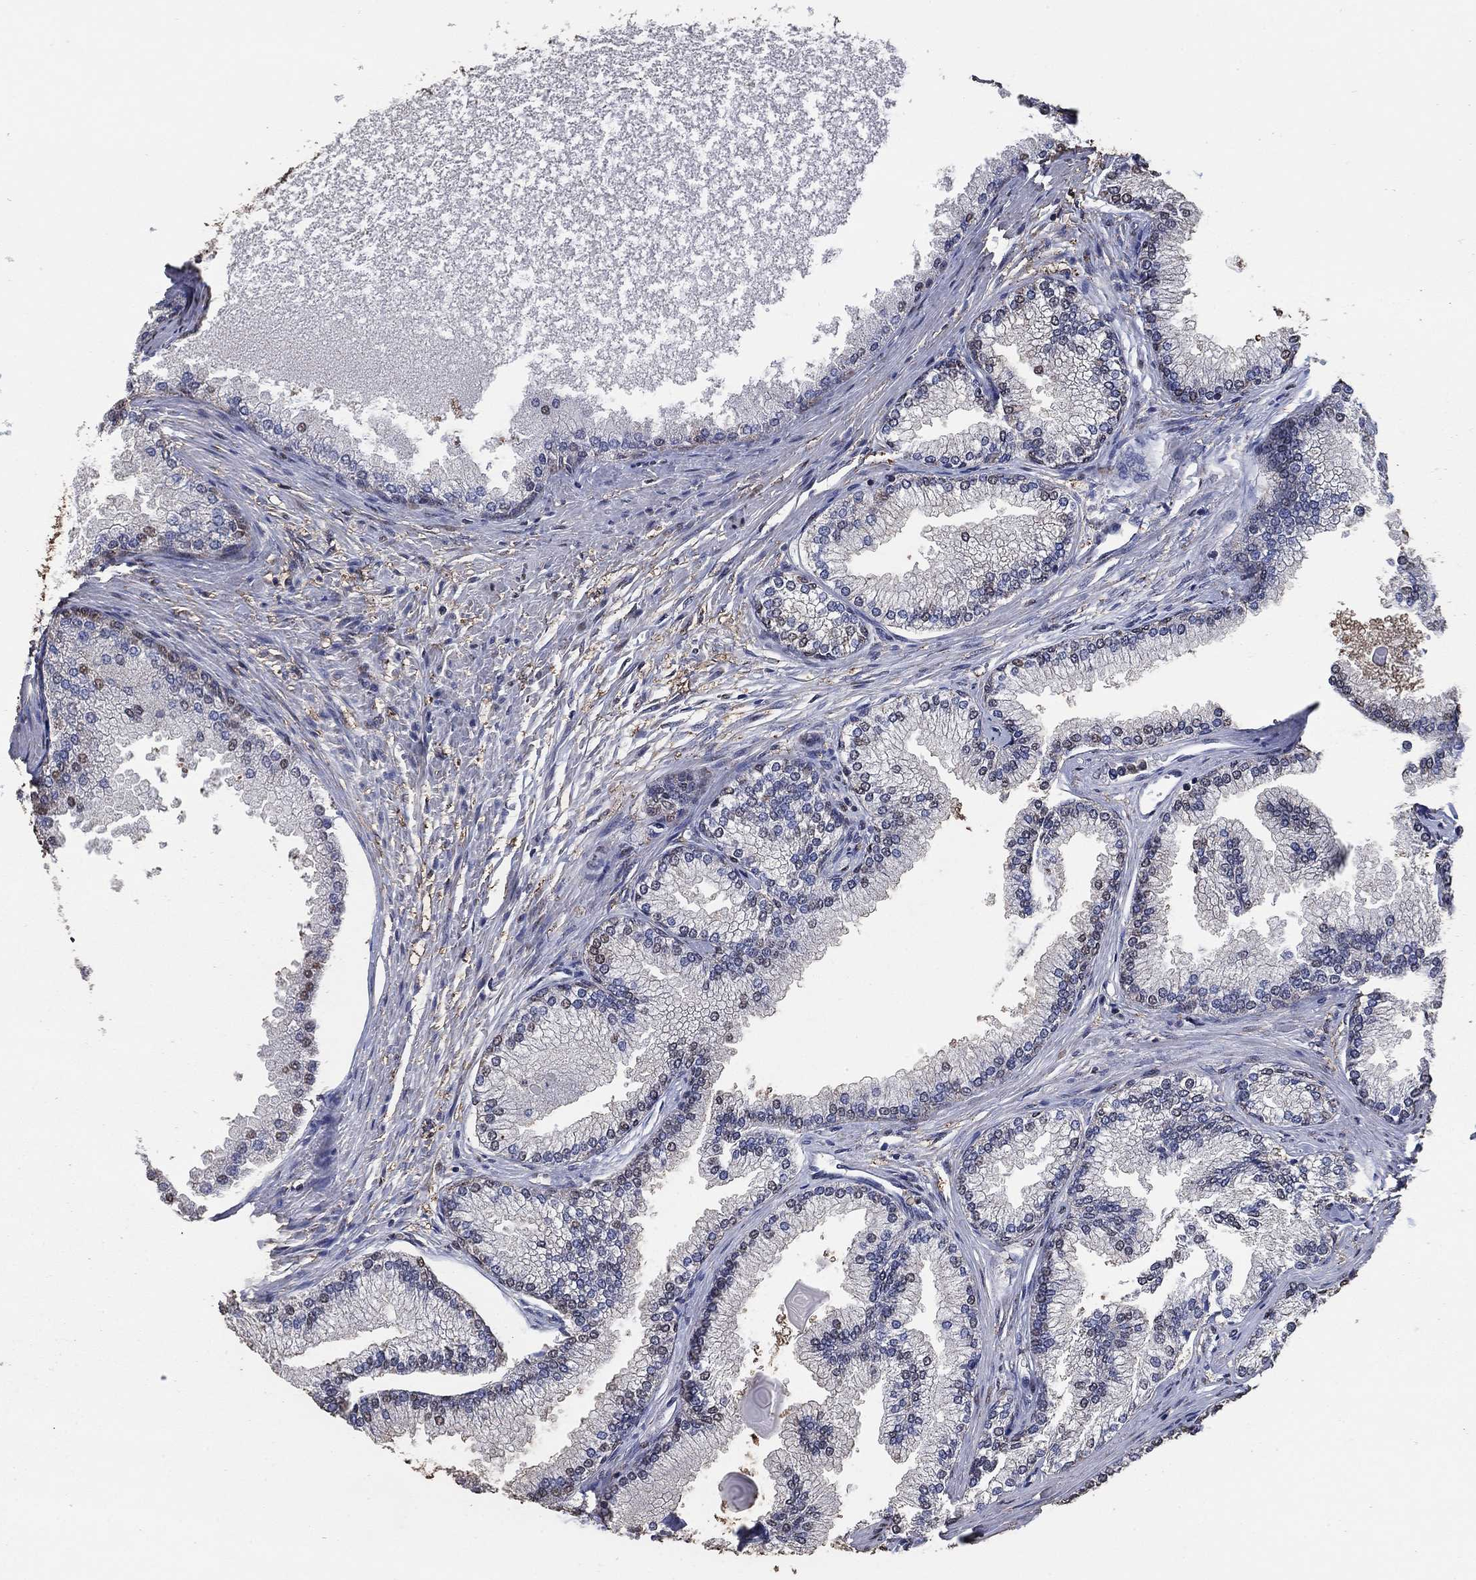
{"staining": {"intensity": "strong", "quantity": "25%-75%", "location": "cytoplasmic/membranous"}, "tissue": "prostate", "cell_type": "Glandular cells", "image_type": "normal", "snomed": [{"axis": "morphology", "description": "Normal tissue, NOS"}, {"axis": "topography", "description": "Prostate"}], "caption": "Prostate stained with immunohistochemistry (IHC) displays strong cytoplasmic/membranous positivity in about 25%-75% of glandular cells.", "gene": "MRPS24", "patient": {"sex": "male", "age": 72}}